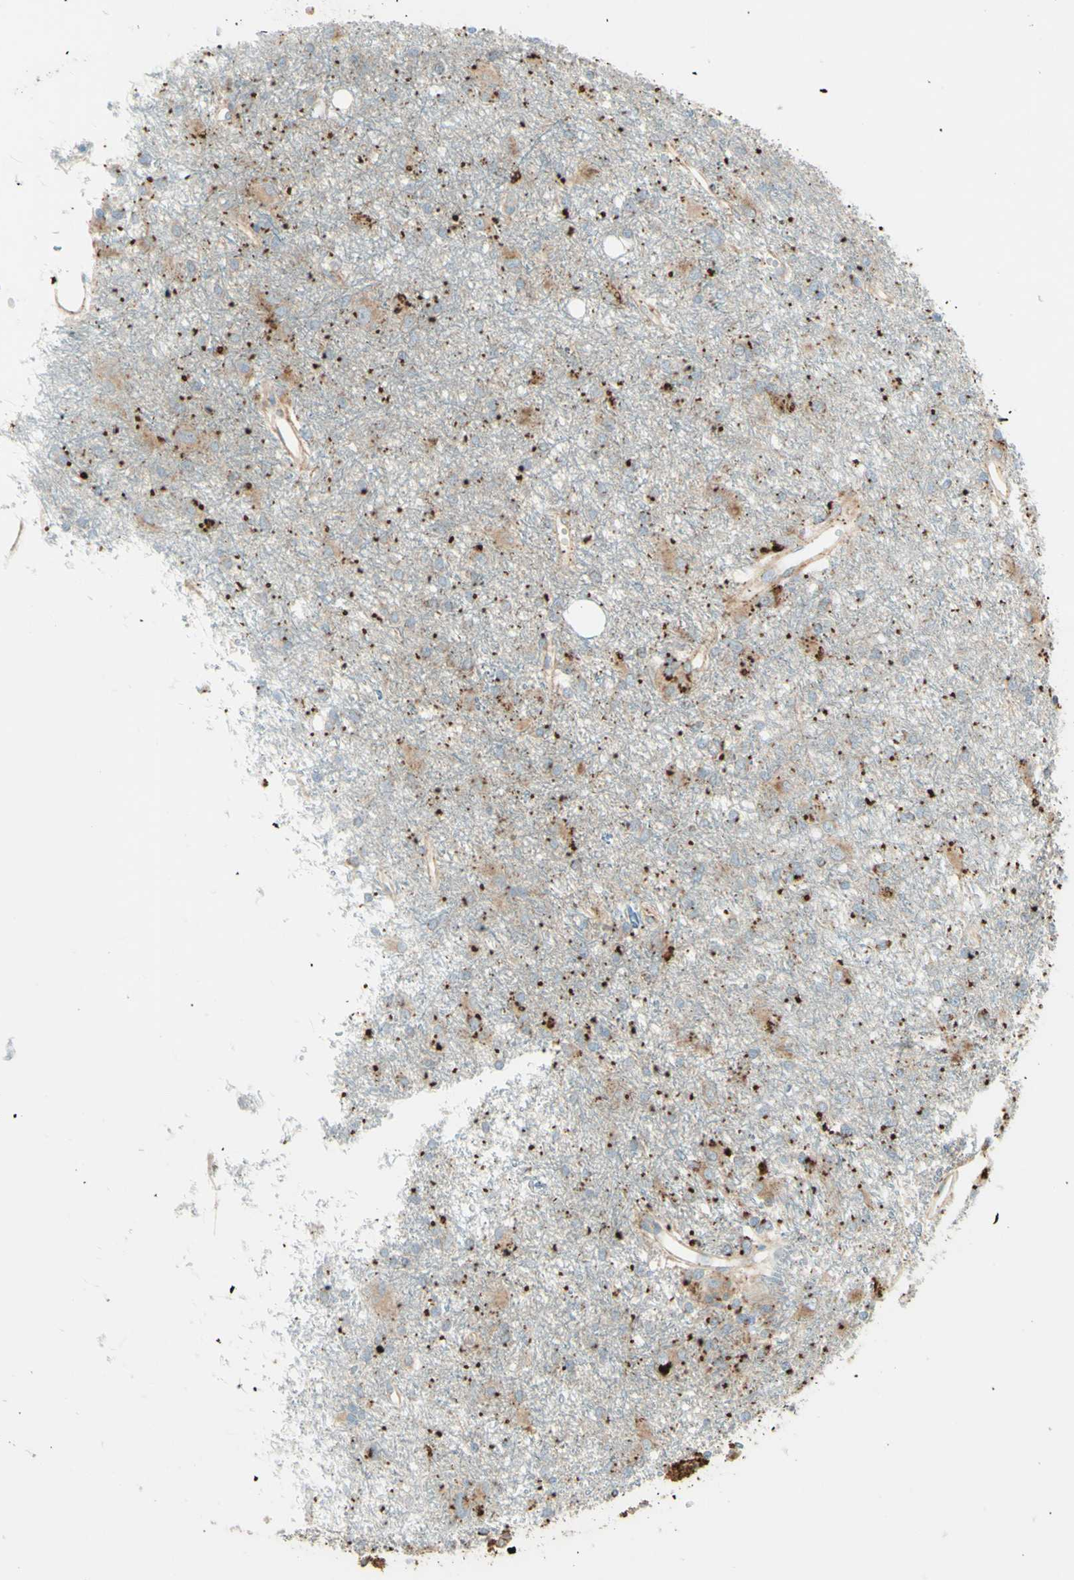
{"staining": {"intensity": "moderate", "quantity": "25%-75%", "location": "cytoplasmic/membranous"}, "tissue": "glioma", "cell_type": "Tumor cells", "image_type": "cancer", "snomed": [{"axis": "morphology", "description": "Glioma, malignant, High grade"}, {"axis": "topography", "description": "Brain"}], "caption": "Protein expression by immunohistochemistry (IHC) displays moderate cytoplasmic/membranous expression in about 25%-75% of tumor cells in glioma.", "gene": "ARMC10", "patient": {"sex": "female", "age": 59}}